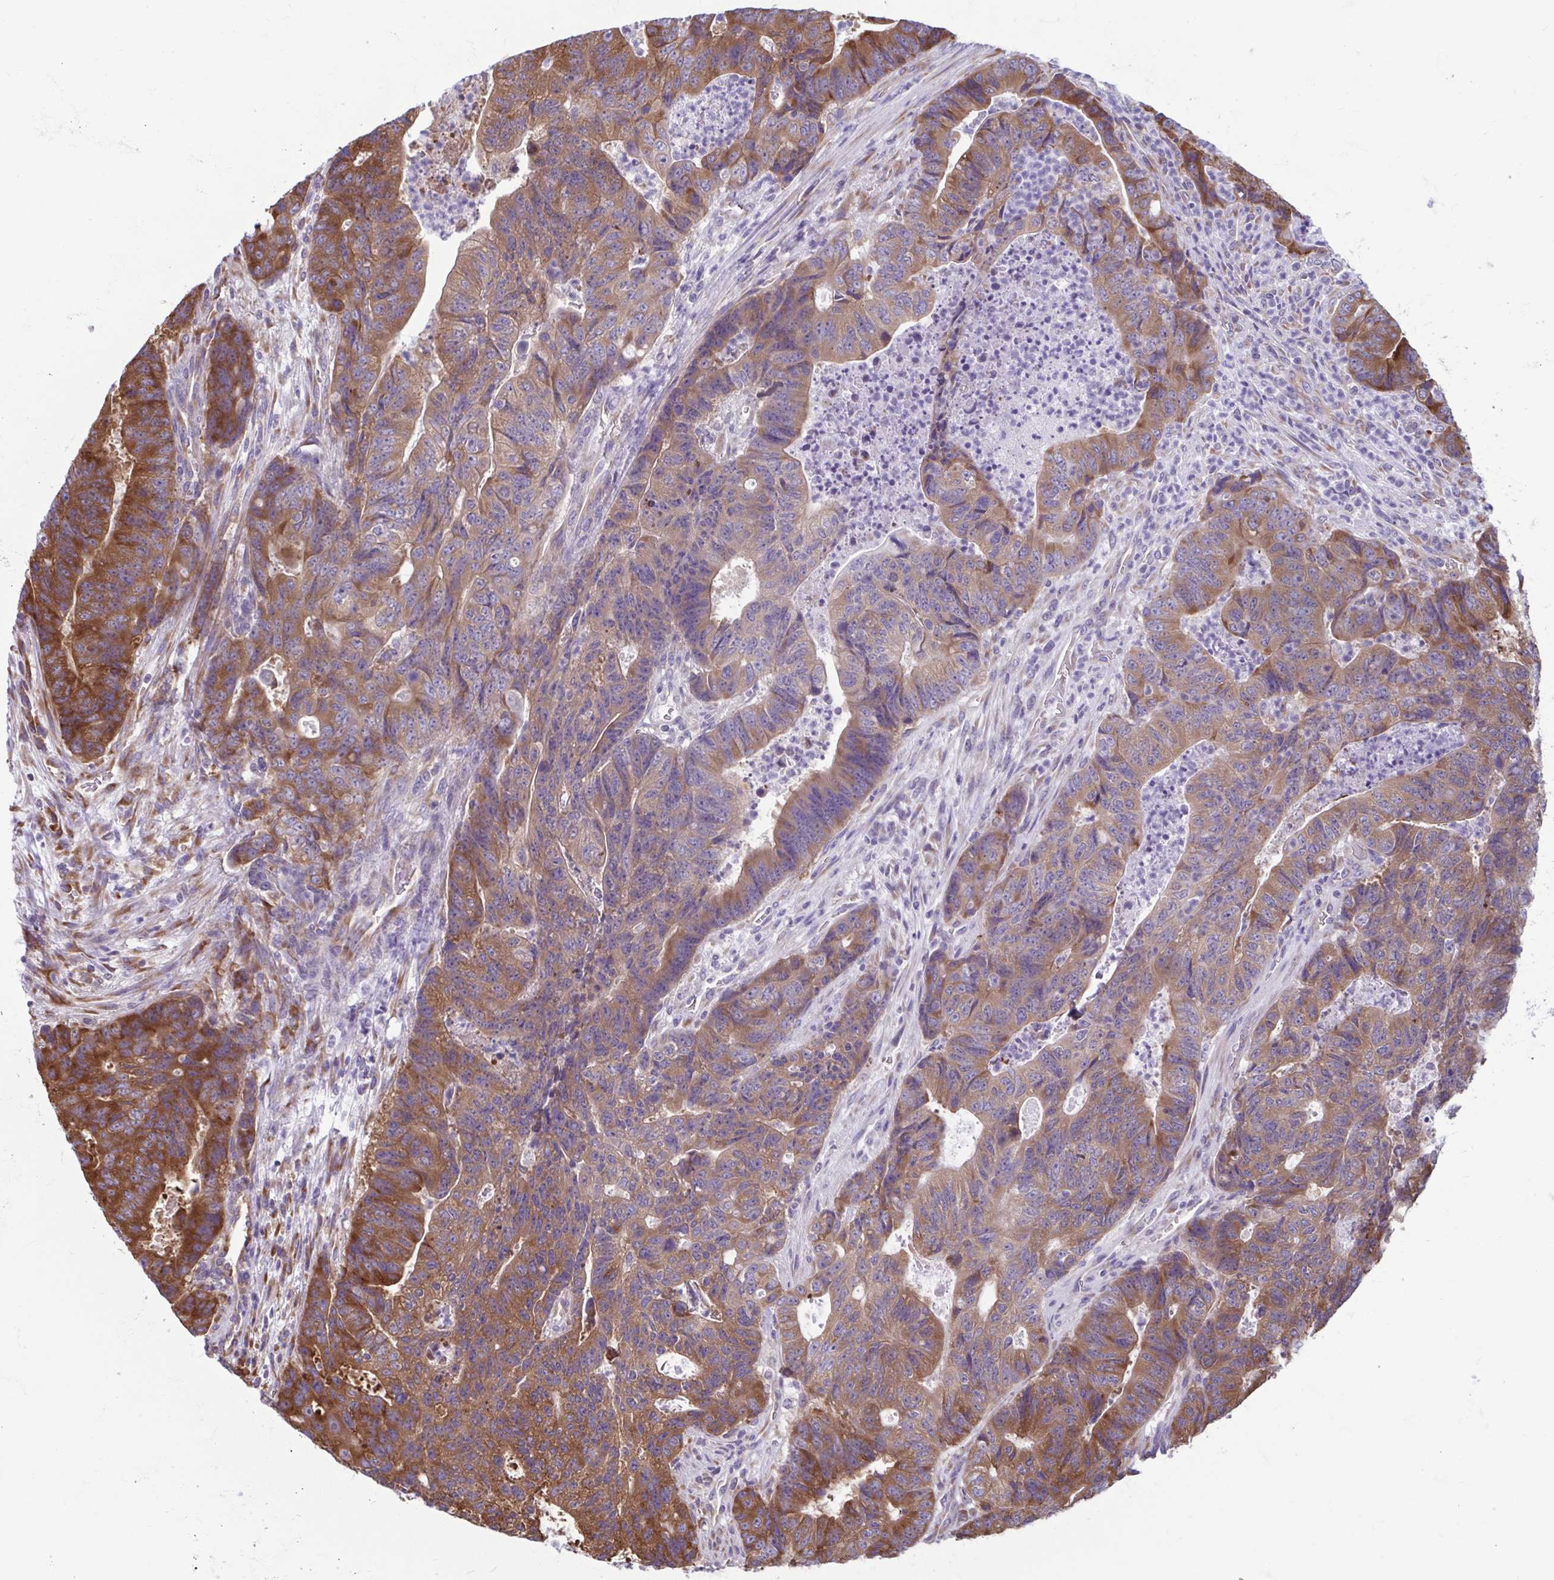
{"staining": {"intensity": "moderate", "quantity": ">75%", "location": "cytoplasmic/membranous"}, "tissue": "colorectal cancer", "cell_type": "Tumor cells", "image_type": "cancer", "snomed": [{"axis": "morphology", "description": "Adenocarcinoma, NOS"}, {"axis": "topography", "description": "Colon"}], "caption": "This is an image of immunohistochemistry staining of colorectal cancer, which shows moderate staining in the cytoplasmic/membranous of tumor cells.", "gene": "RPS16", "patient": {"sex": "female", "age": 48}}